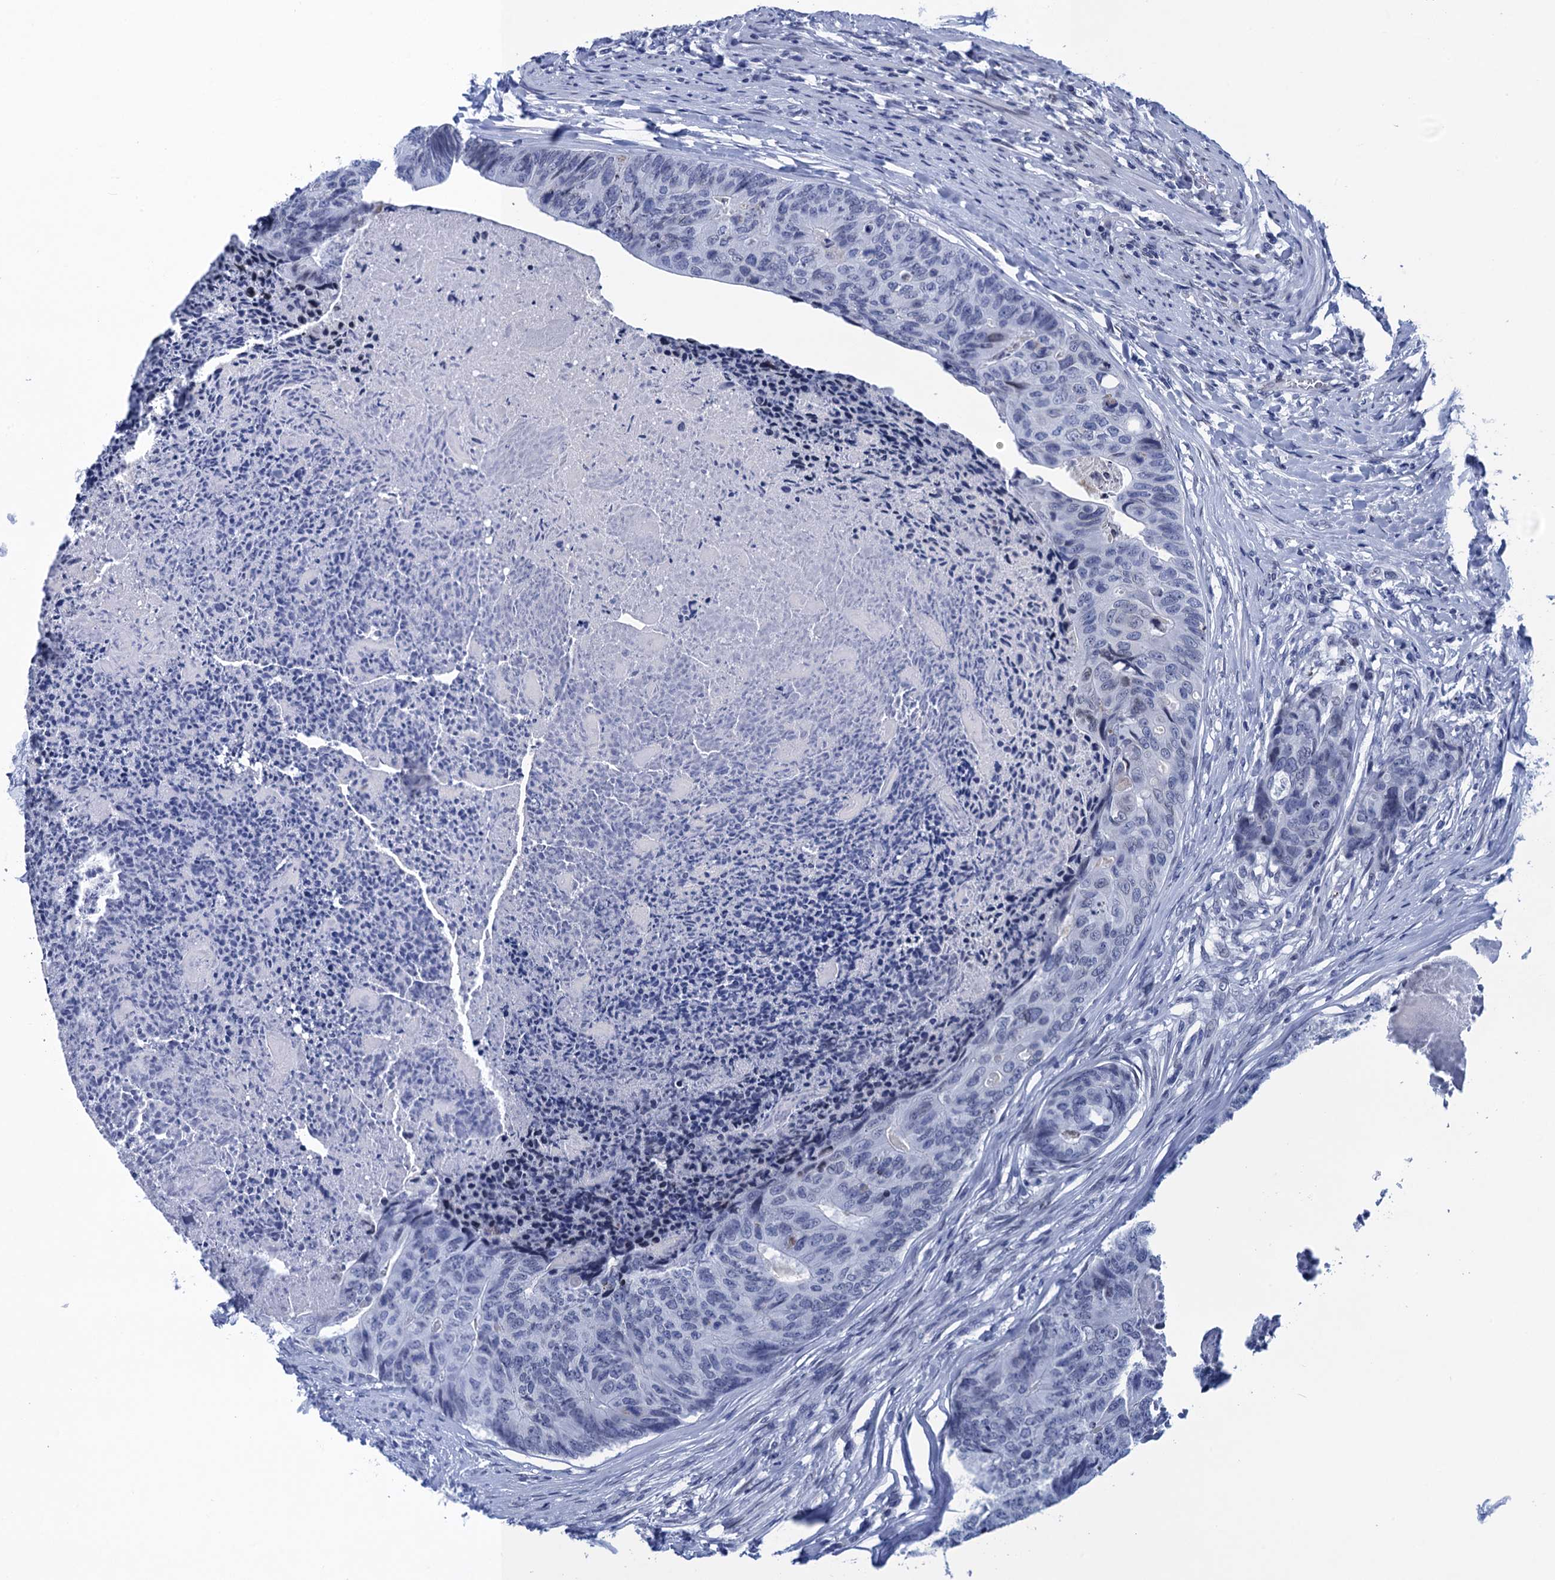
{"staining": {"intensity": "negative", "quantity": "none", "location": "none"}, "tissue": "colorectal cancer", "cell_type": "Tumor cells", "image_type": "cancer", "snomed": [{"axis": "morphology", "description": "Adenocarcinoma, NOS"}, {"axis": "topography", "description": "Colon"}], "caption": "This is an immunohistochemistry histopathology image of colorectal adenocarcinoma. There is no staining in tumor cells.", "gene": "METTL25", "patient": {"sex": "female", "age": 67}}